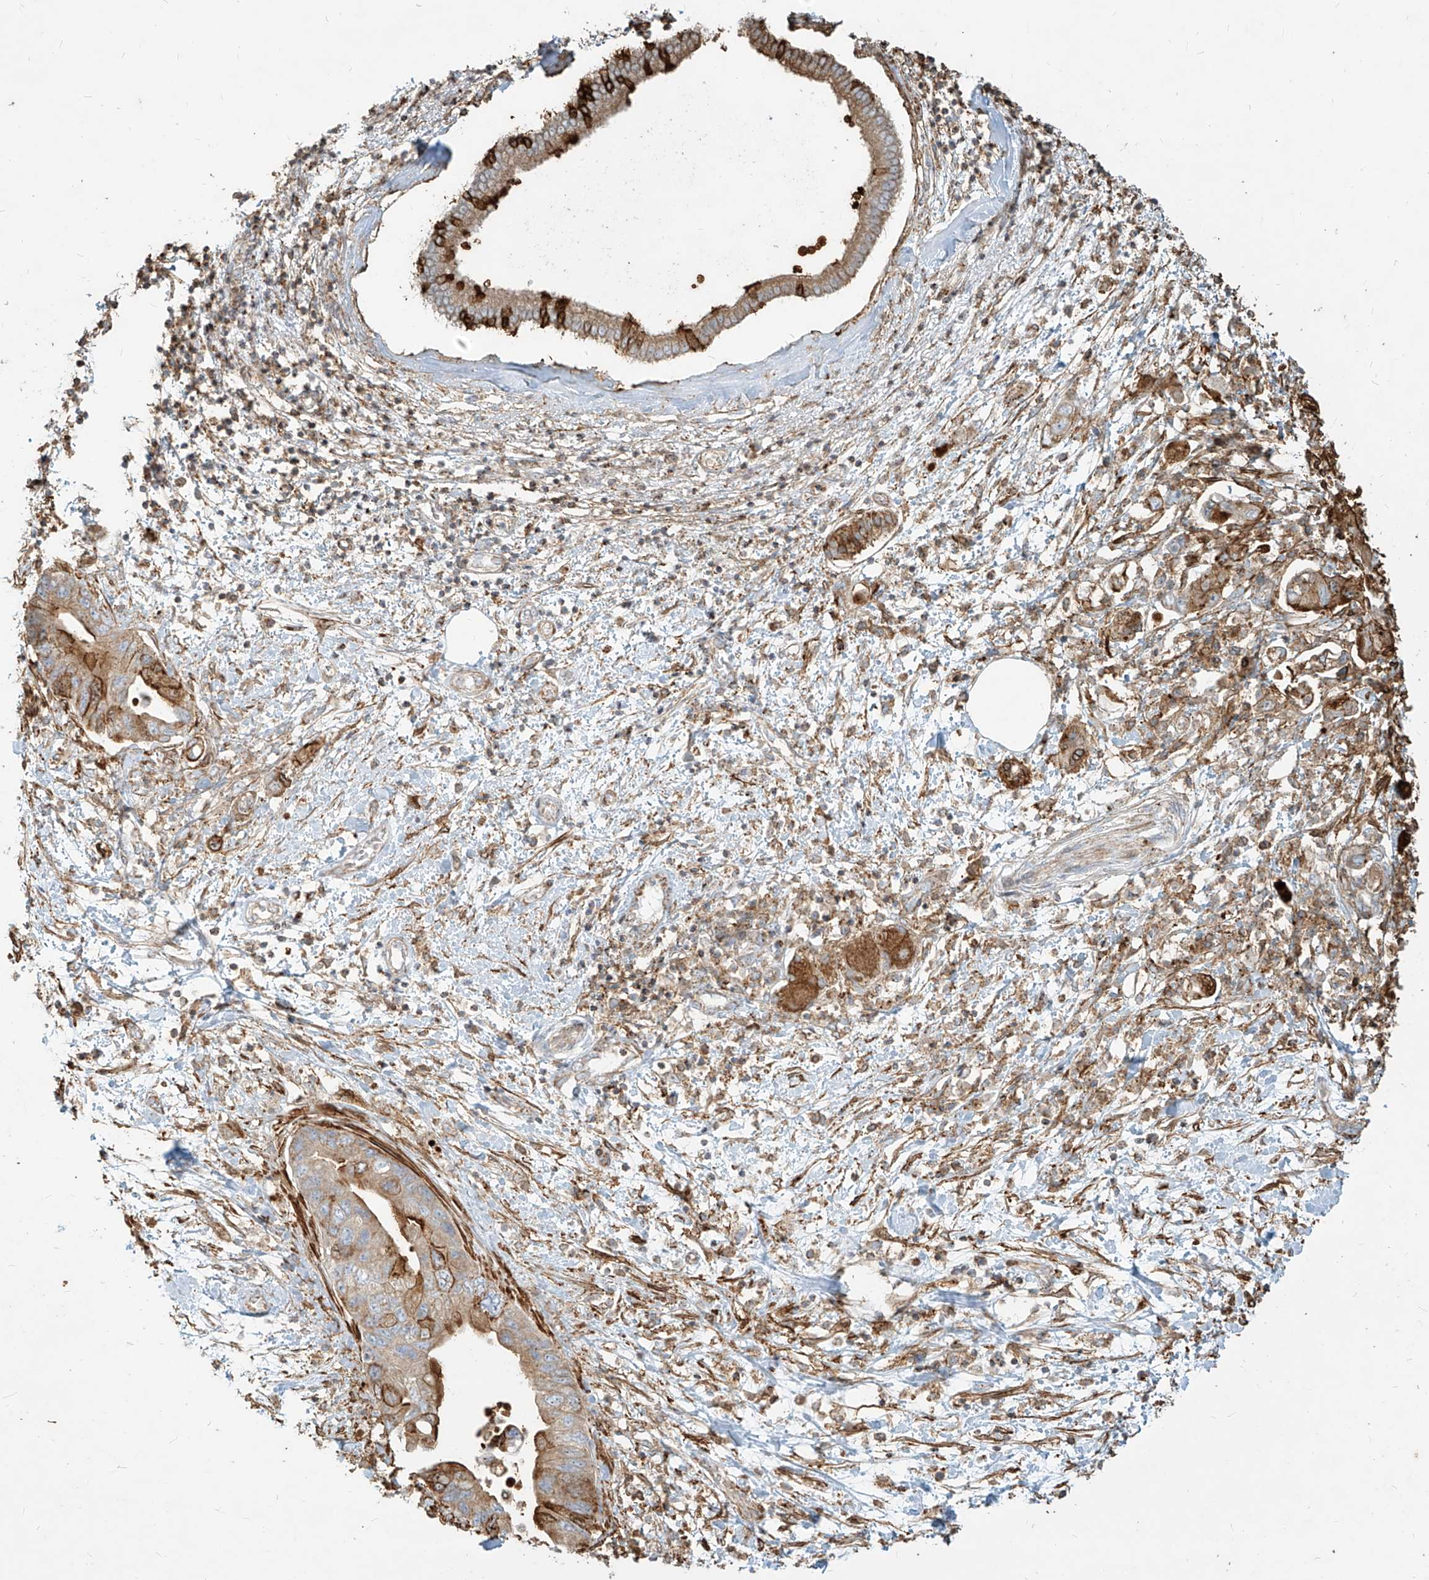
{"staining": {"intensity": "moderate", "quantity": ">75%", "location": "cytoplasmic/membranous"}, "tissue": "pancreatic cancer", "cell_type": "Tumor cells", "image_type": "cancer", "snomed": [{"axis": "morphology", "description": "Adenocarcinoma, NOS"}, {"axis": "topography", "description": "Pancreas"}], "caption": "About >75% of tumor cells in pancreatic adenocarcinoma show moderate cytoplasmic/membranous protein positivity as visualized by brown immunohistochemical staining.", "gene": "MTX2", "patient": {"sex": "female", "age": 73}}